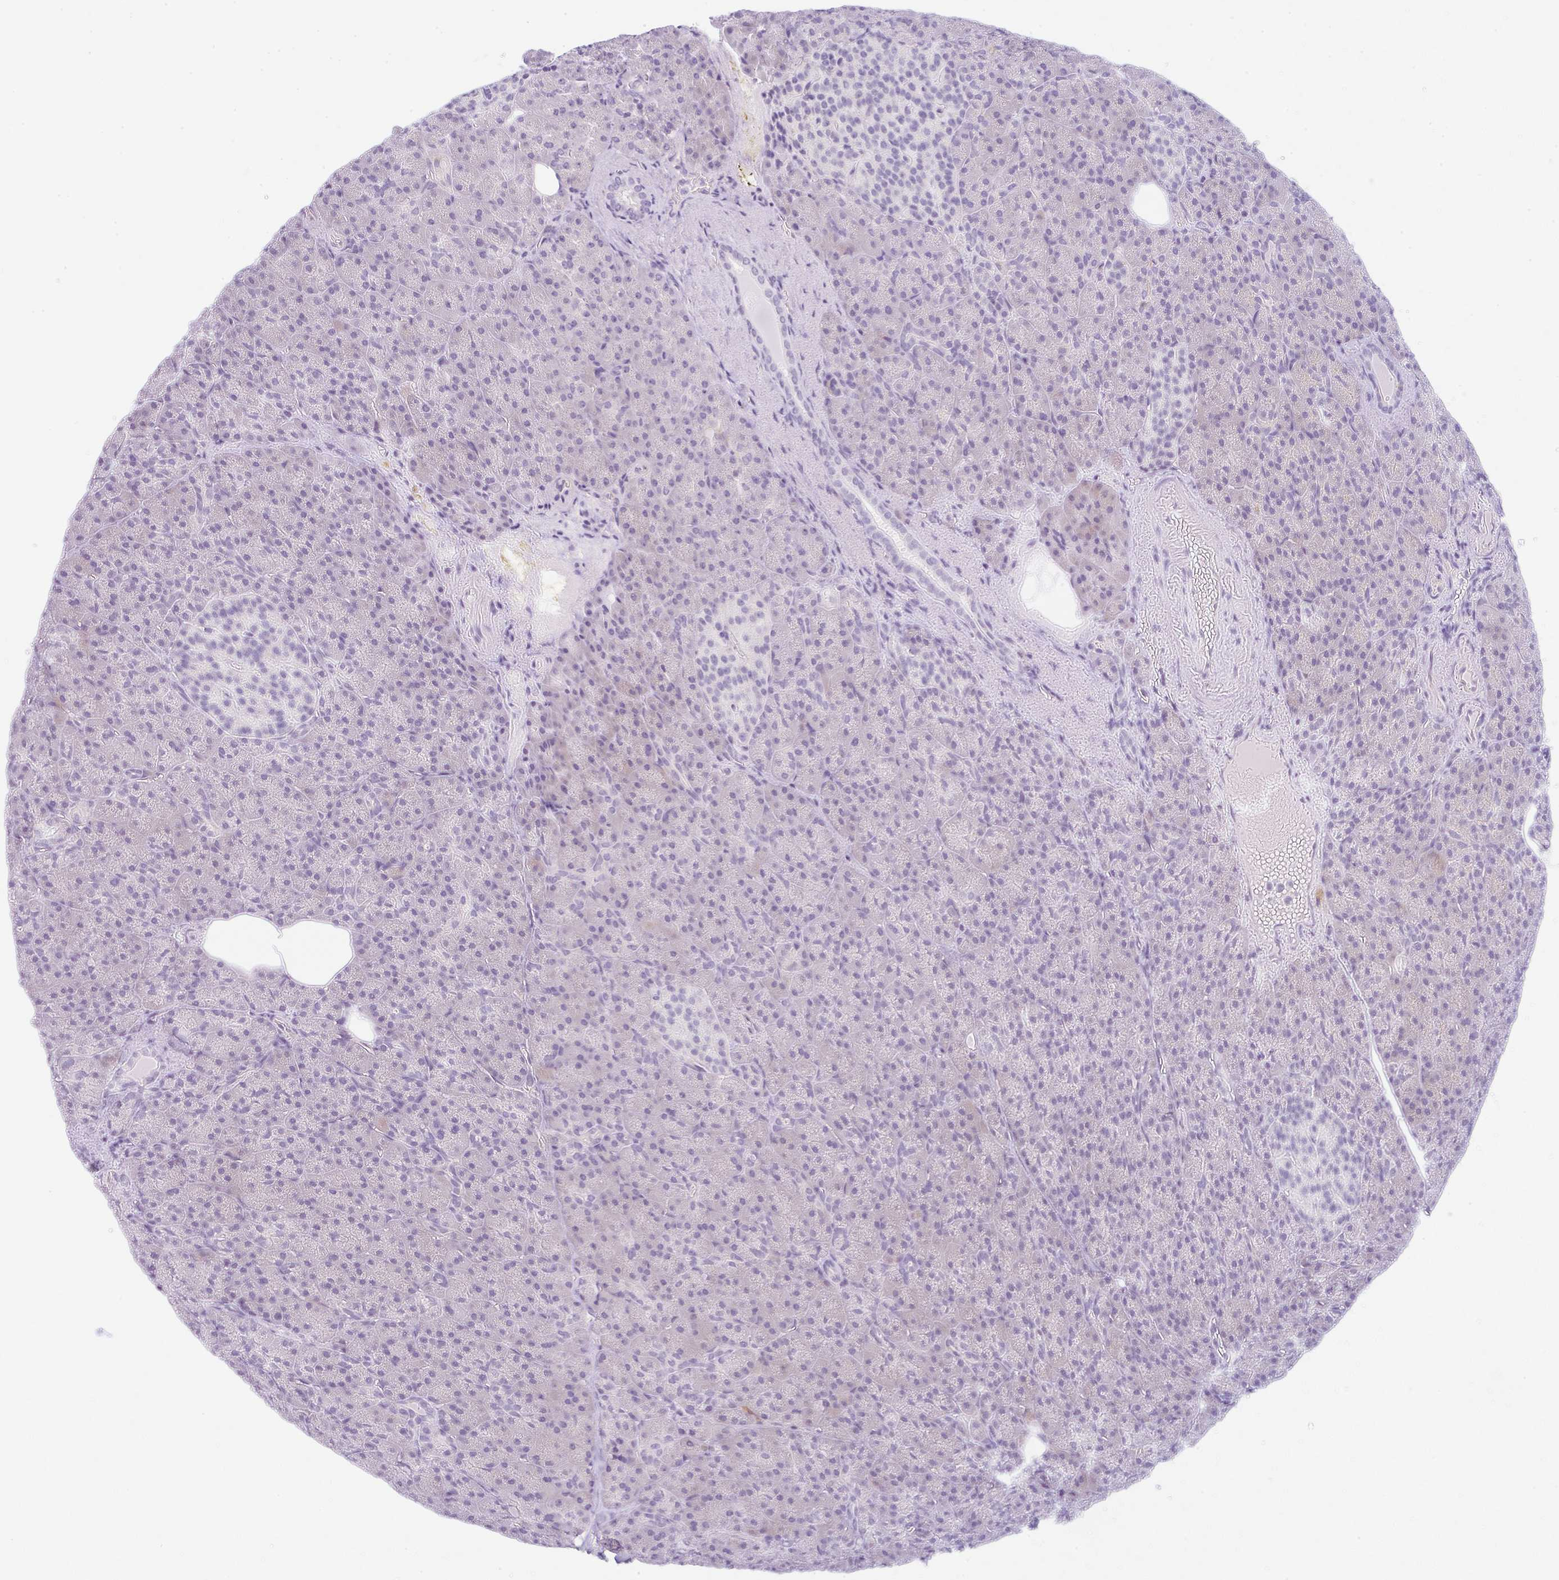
{"staining": {"intensity": "negative", "quantity": "none", "location": "none"}, "tissue": "pancreas", "cell_type": "Exocrine glandular cells", "image_type": "normal", "snomed": [{"axis": "morphology", "description": "Normal tissue, NOS"}, {"axis": "topography", "description": "Pancreas"}], "caption": "Pancreas stained for a protein using immunohistochemistry demonstrates no positivity exocrine glandular cells.", "gene": "LPAR4", "patient": {"sex": "female", "age": 74}}